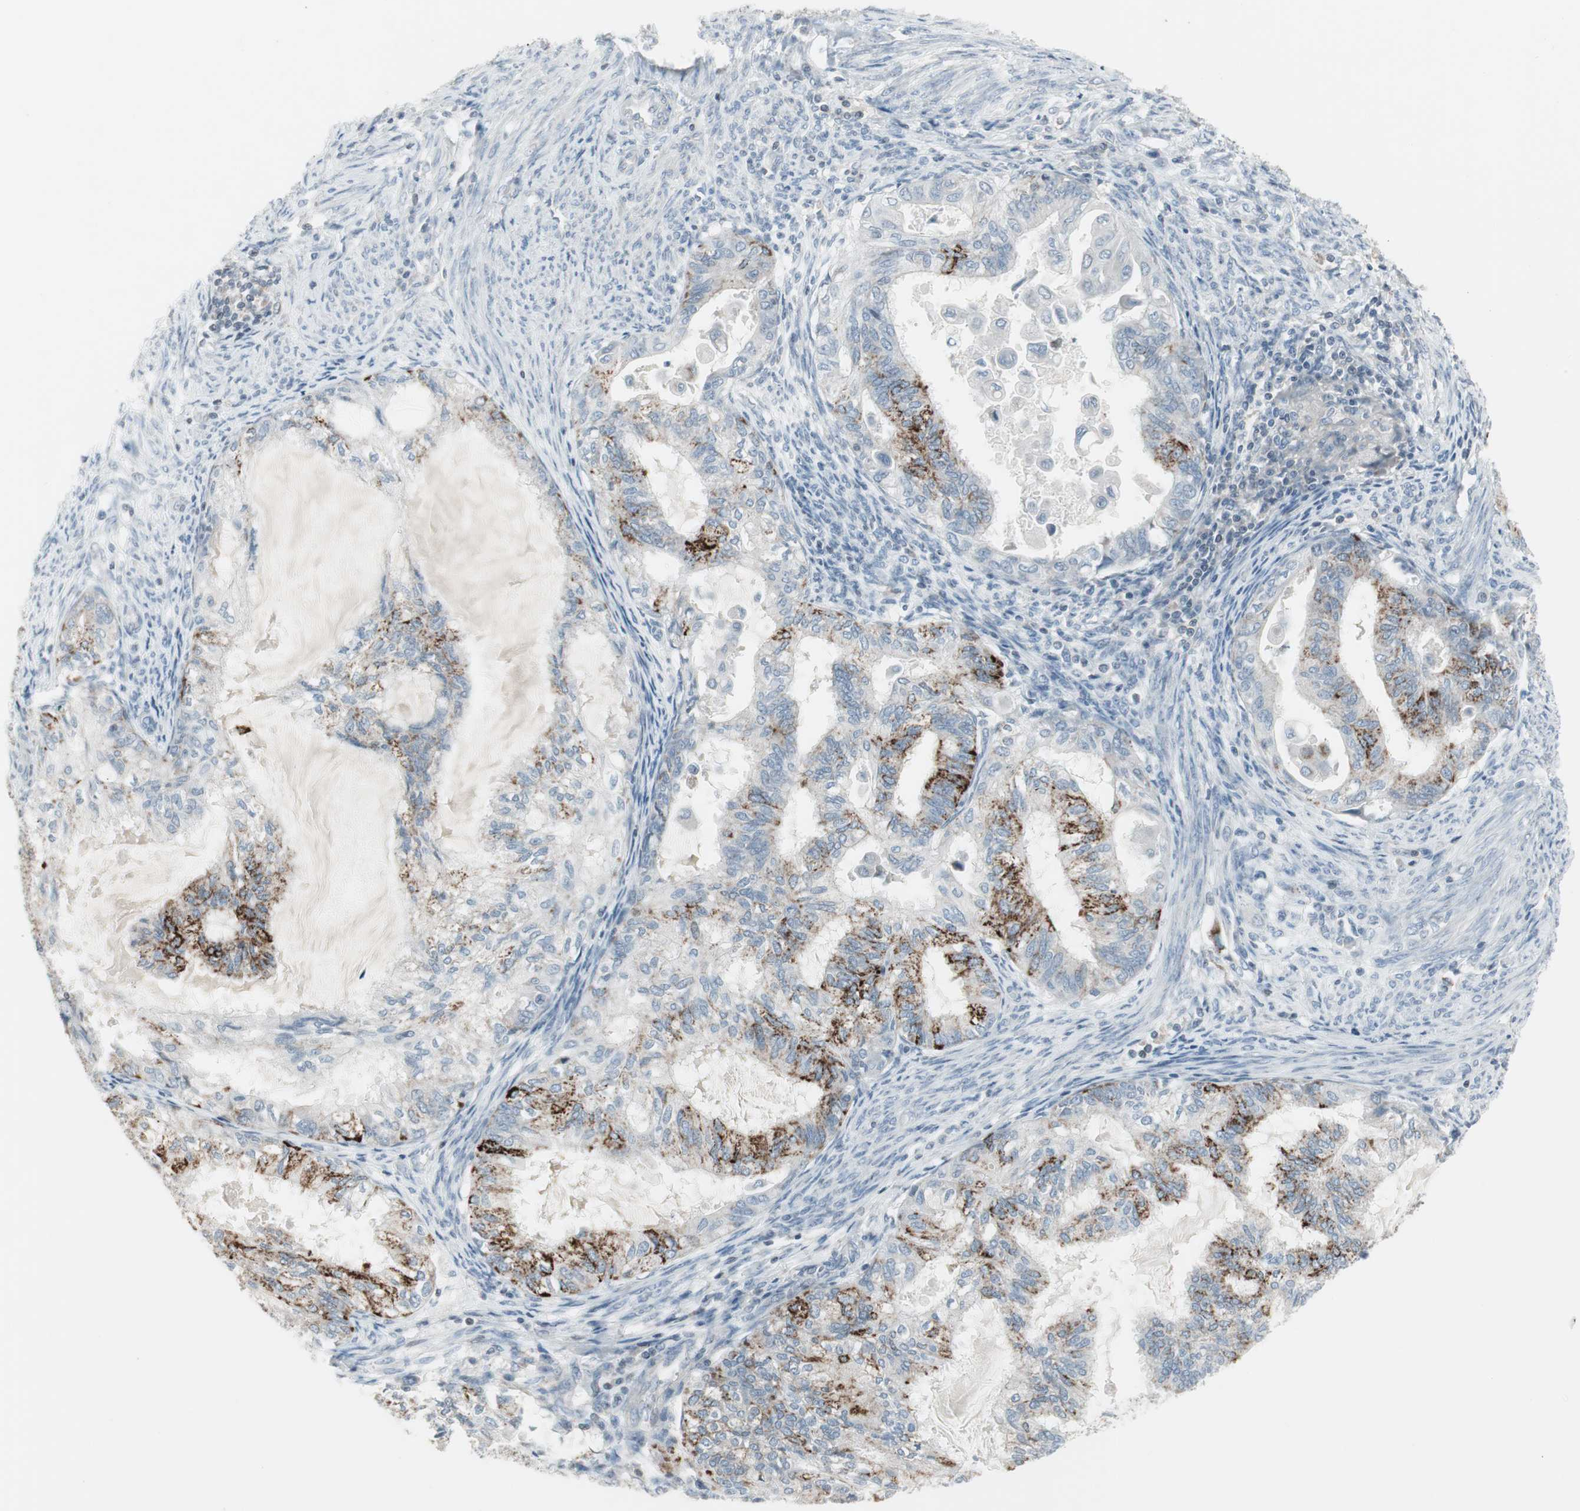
{"staining": {"intensity": "strong", "quantity": "25%-75%", "location": "cytoplasmic/membranous"}, "tissue": "cervical cancer", "cell_type": "Tumor cells", "image_type": "cancer", "snomed": [{"axis": "morphology", "description": "Normal tissue, NOS"}, {"axis": "morphology", "description": "Adenocarcinoma, NOS"}, {"axis": "topography", "description": "Cervix"}, {"axis": "topography", "description": "Endometrium"}], "caption": "Adenocarcinoma (cervical) stained with a brown dye shows strong cytoplasmic/membranous positive expression in about 25%-75% of tumor cells.", "gene": "ARG2", "patient": {"sex": "female", "age": 86}}